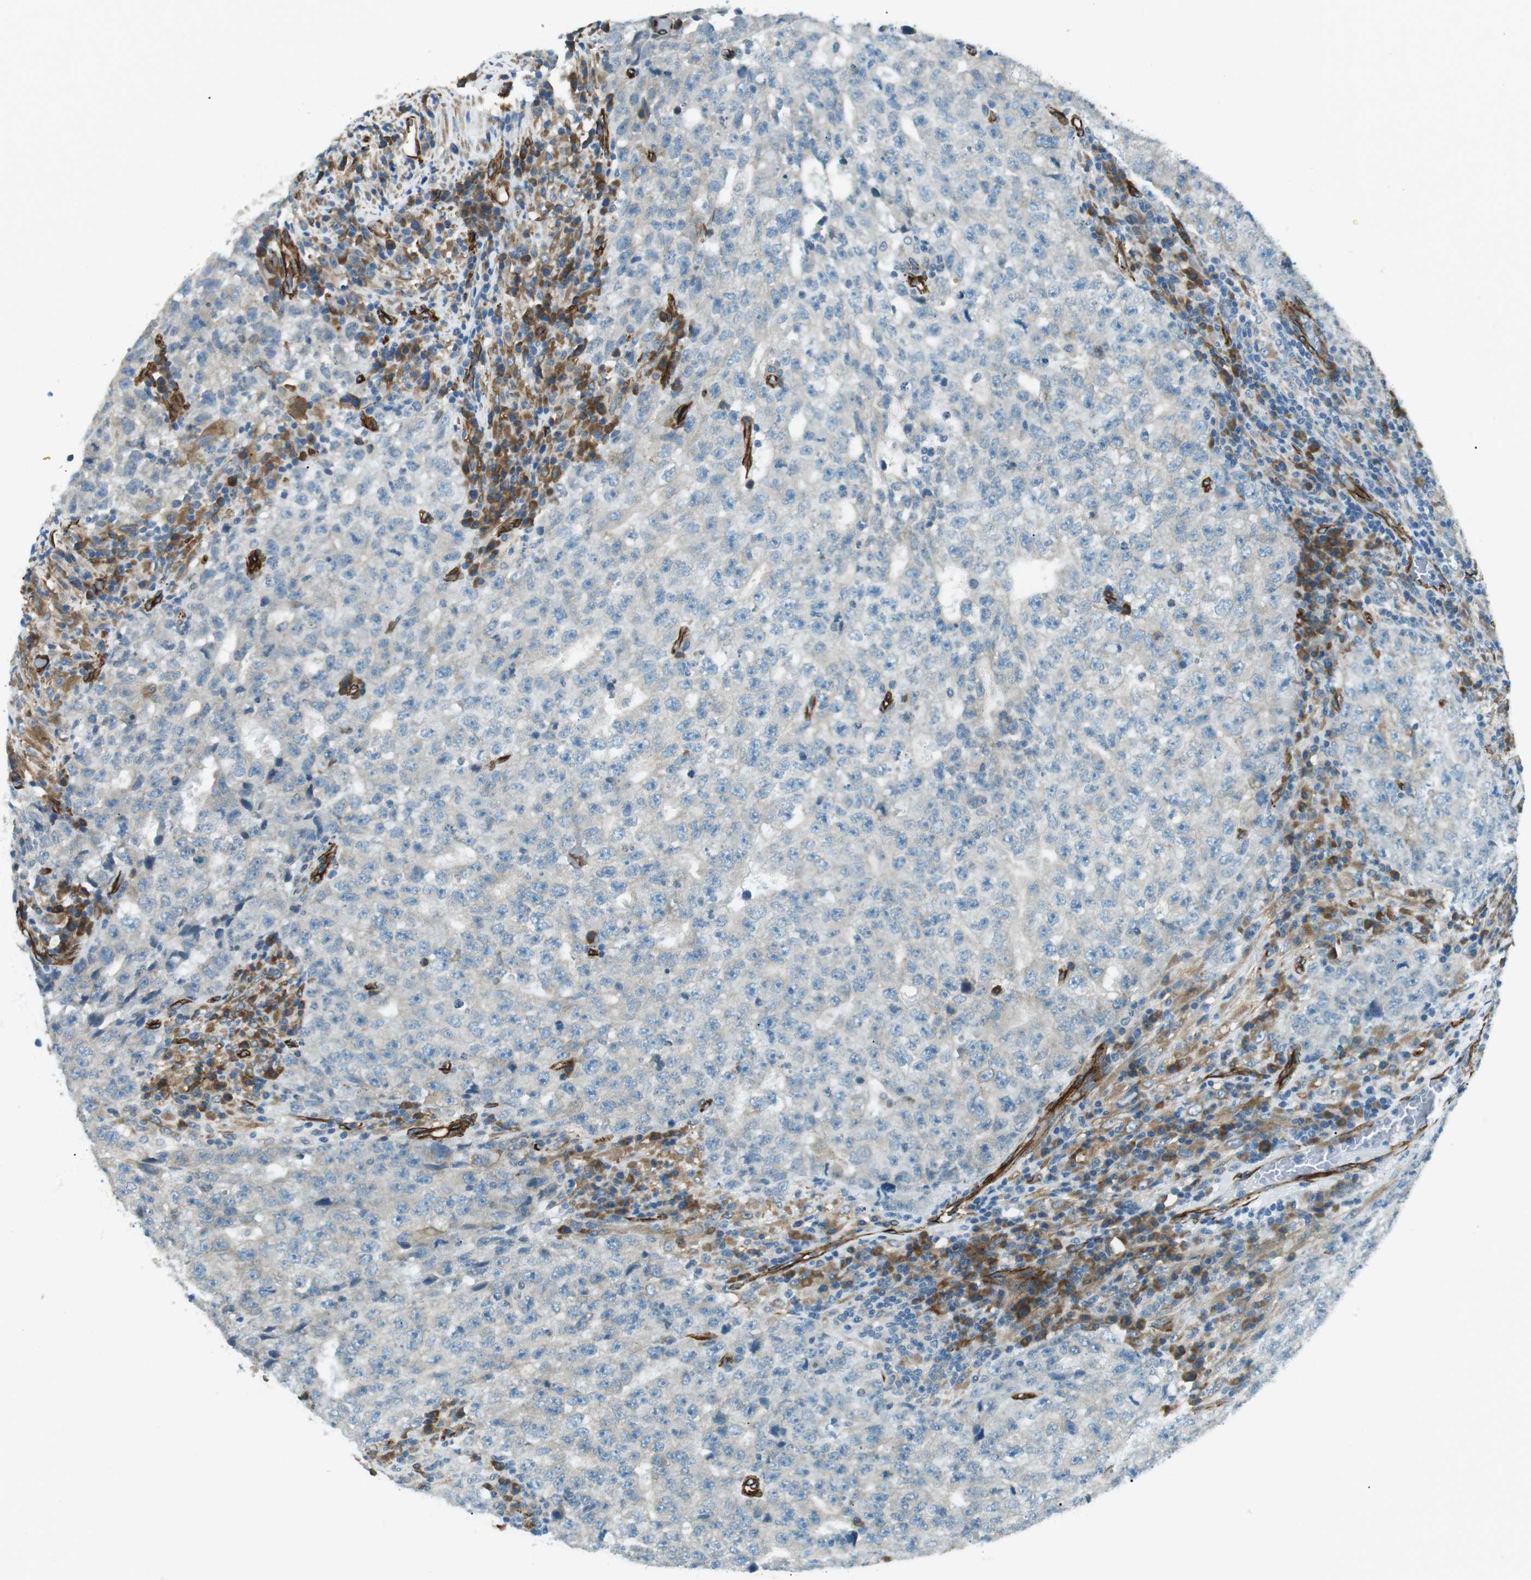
{"staining": {"intensity": "negative", "quantity": "none", "location": "none"}, "tissue": "testis cancer", "cell_type": "Tumor cells", "image_type": "cancer", "snomed": [{"axis": "morphology", "description": "Necrosis, NOS"}, {"axis": "morphology", "description": "Carcinoma, Embryonal, NOS"}, {"axis": "topography", "description": "Testis"}], "caption": "This is a image of immunohistochemistry (IHC) staining of testis cancer (embryonal carcinoma), which shows no staining in tumor cells.", "gene": "ODR4", "patient": {"sex": "male", "age": 19}}